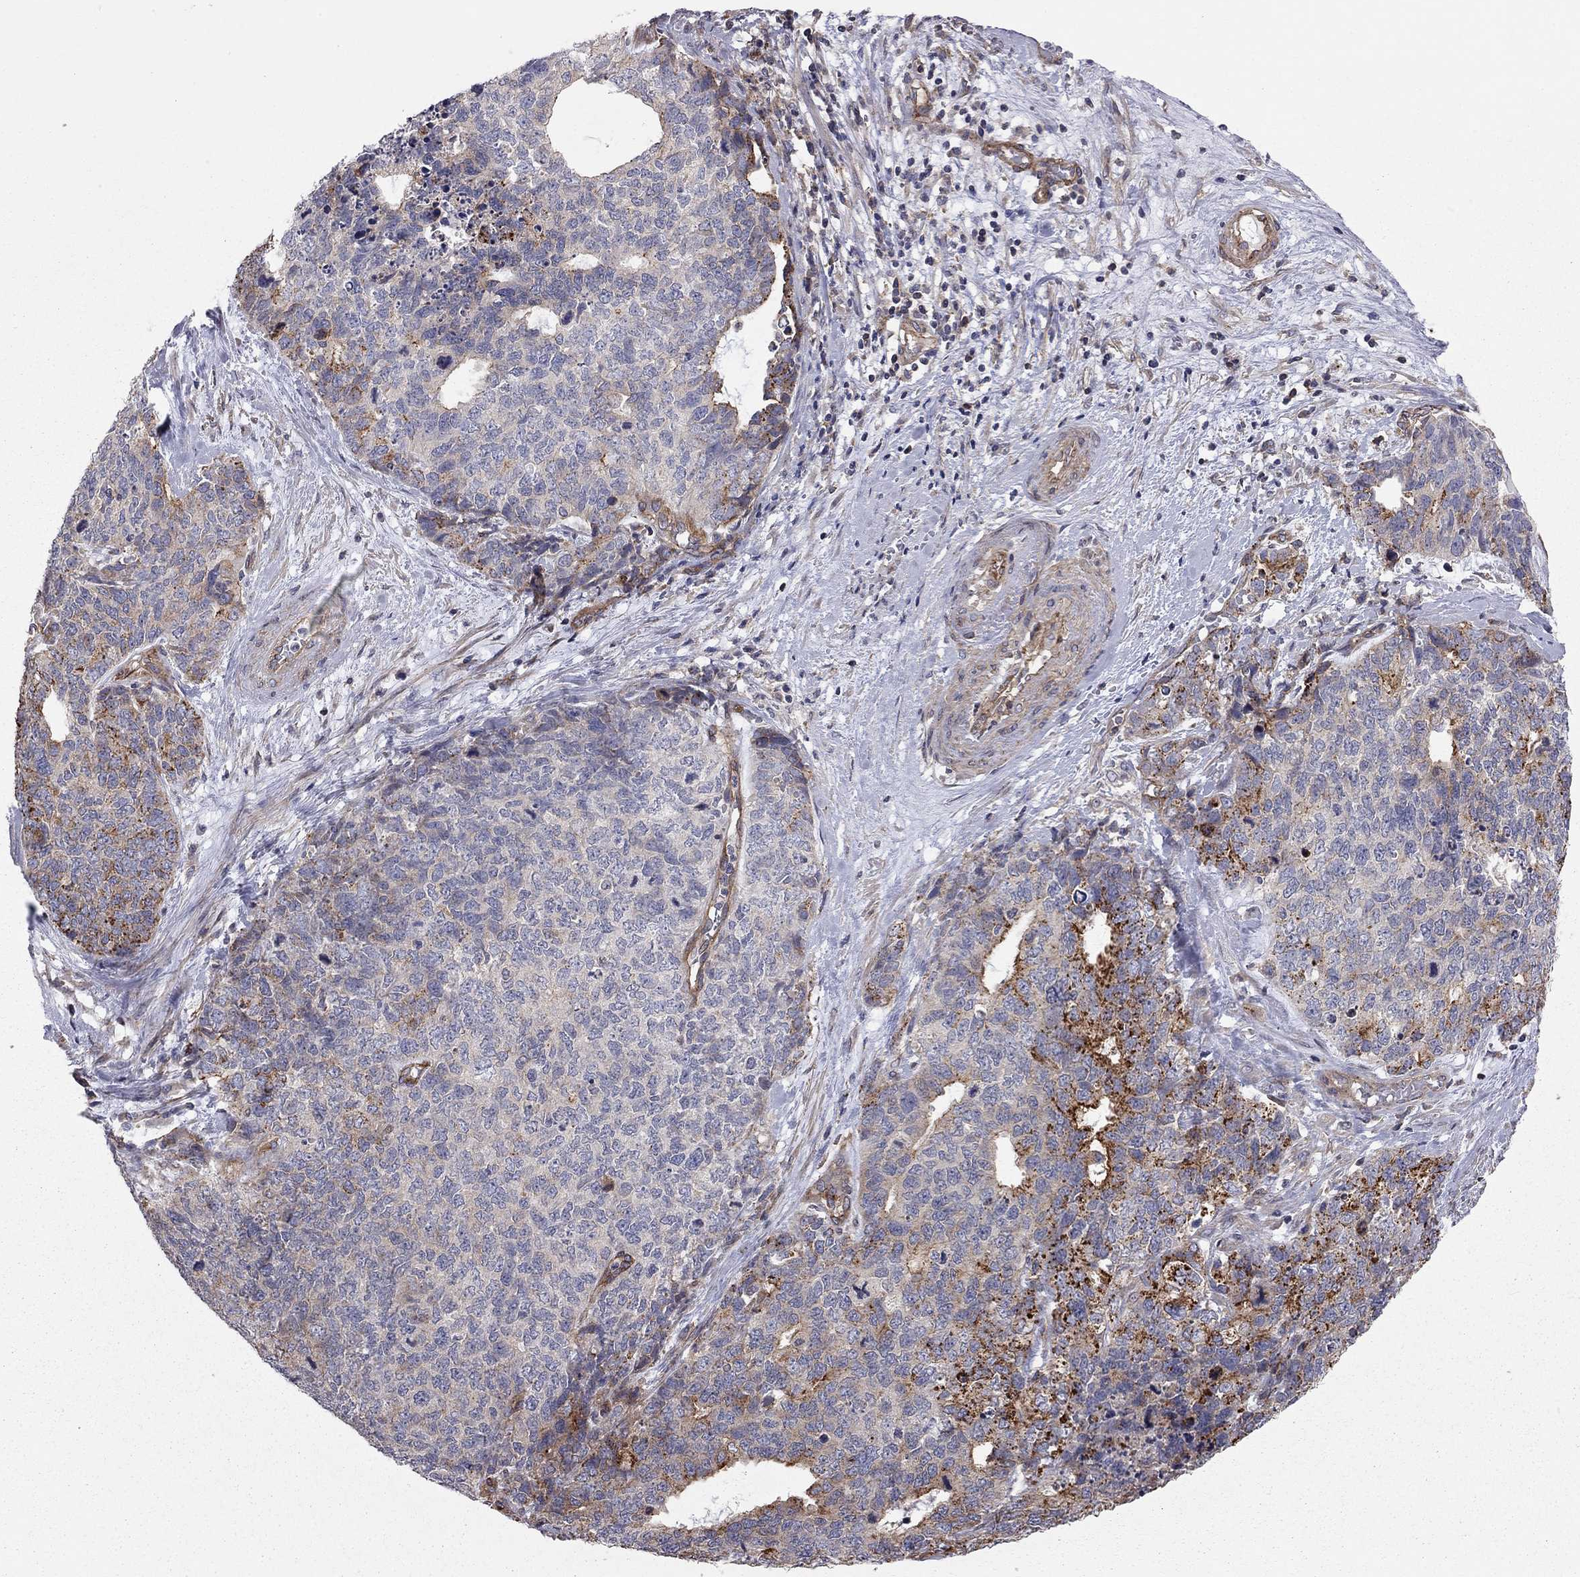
{"staining": {"intensity": "moderate", "quantity": "<25%", "location": "cytoplasmic/membranous"}, "tissue": "cervical cancer", "cell_type": "Tumor cells", "image_type": "cancer", "snomed": [{"axis": "morphology", "description": "Squamous cell carcinoma, NOS"}, {"axis": "topography", "description": "Cervix"}], "caption": "Immunohistochemical staining of squamous cell carcinoma (cervical) reveals low levels of moderate cytoplasmic/membranous protein staining in approximately <25% of tumor cells.", "gene": "RASEF", "patient": {"sex": "female", "age": 63}}